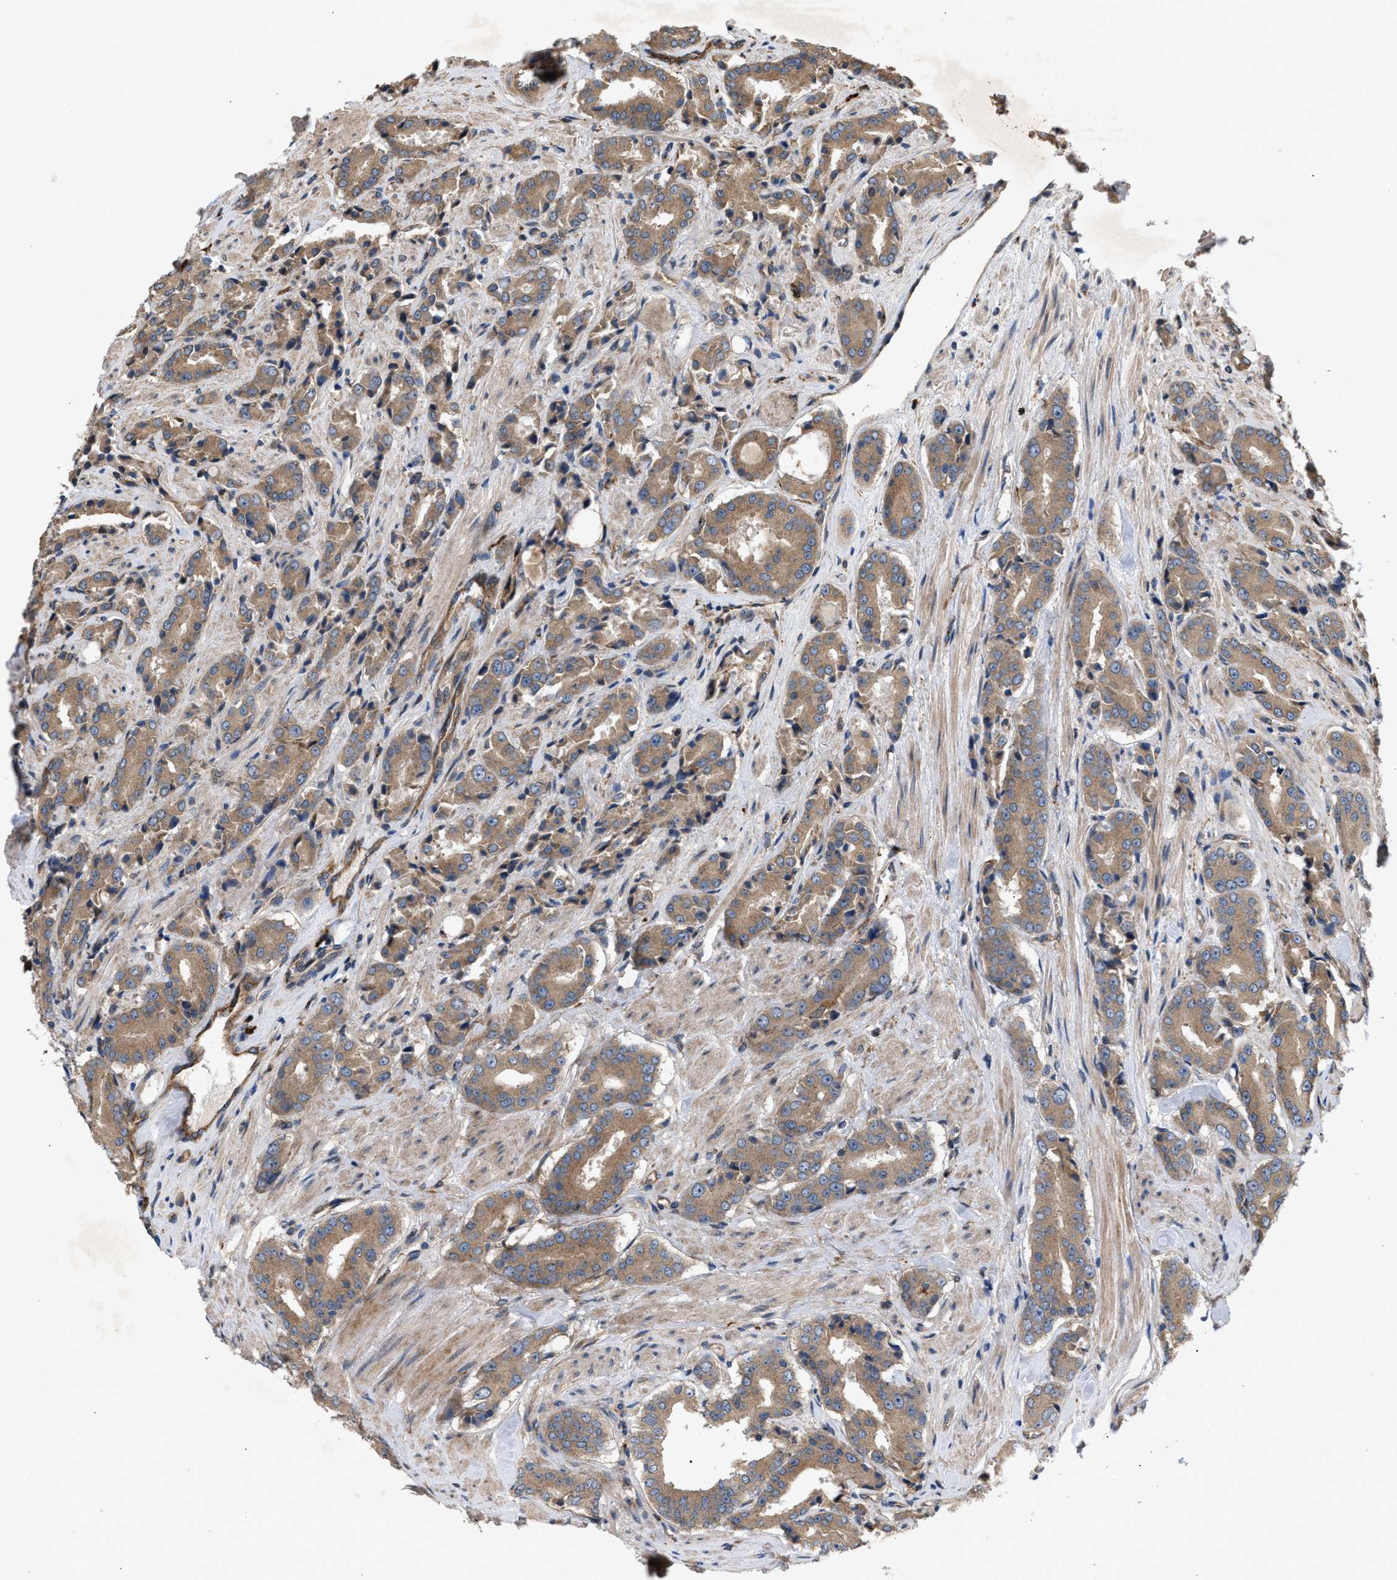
{"staining": {"intensity": "moderate", "quantity": ">75%", "location": "cytoplasmic/membranous"}, "tissue": "prostate cancer", "cell_type": "Tumor cells", "image_type": "cancer", "snomed": [{"axis": "morphology", "description": "Adenocarcinoma, High grade"}, {"axis": "topography", "description": "Prostate"}], "caption": "A brown stain shows moderate cytoplasmic/membranous staining of a protein in human prostate cancer tumor cells. (DAB (3,3'-diaminobenzidine) IHC, brown staining for protein, blue staining for nuclei).", "gene": "GCC1", "patient": {"sex": "male", "age": 71}}